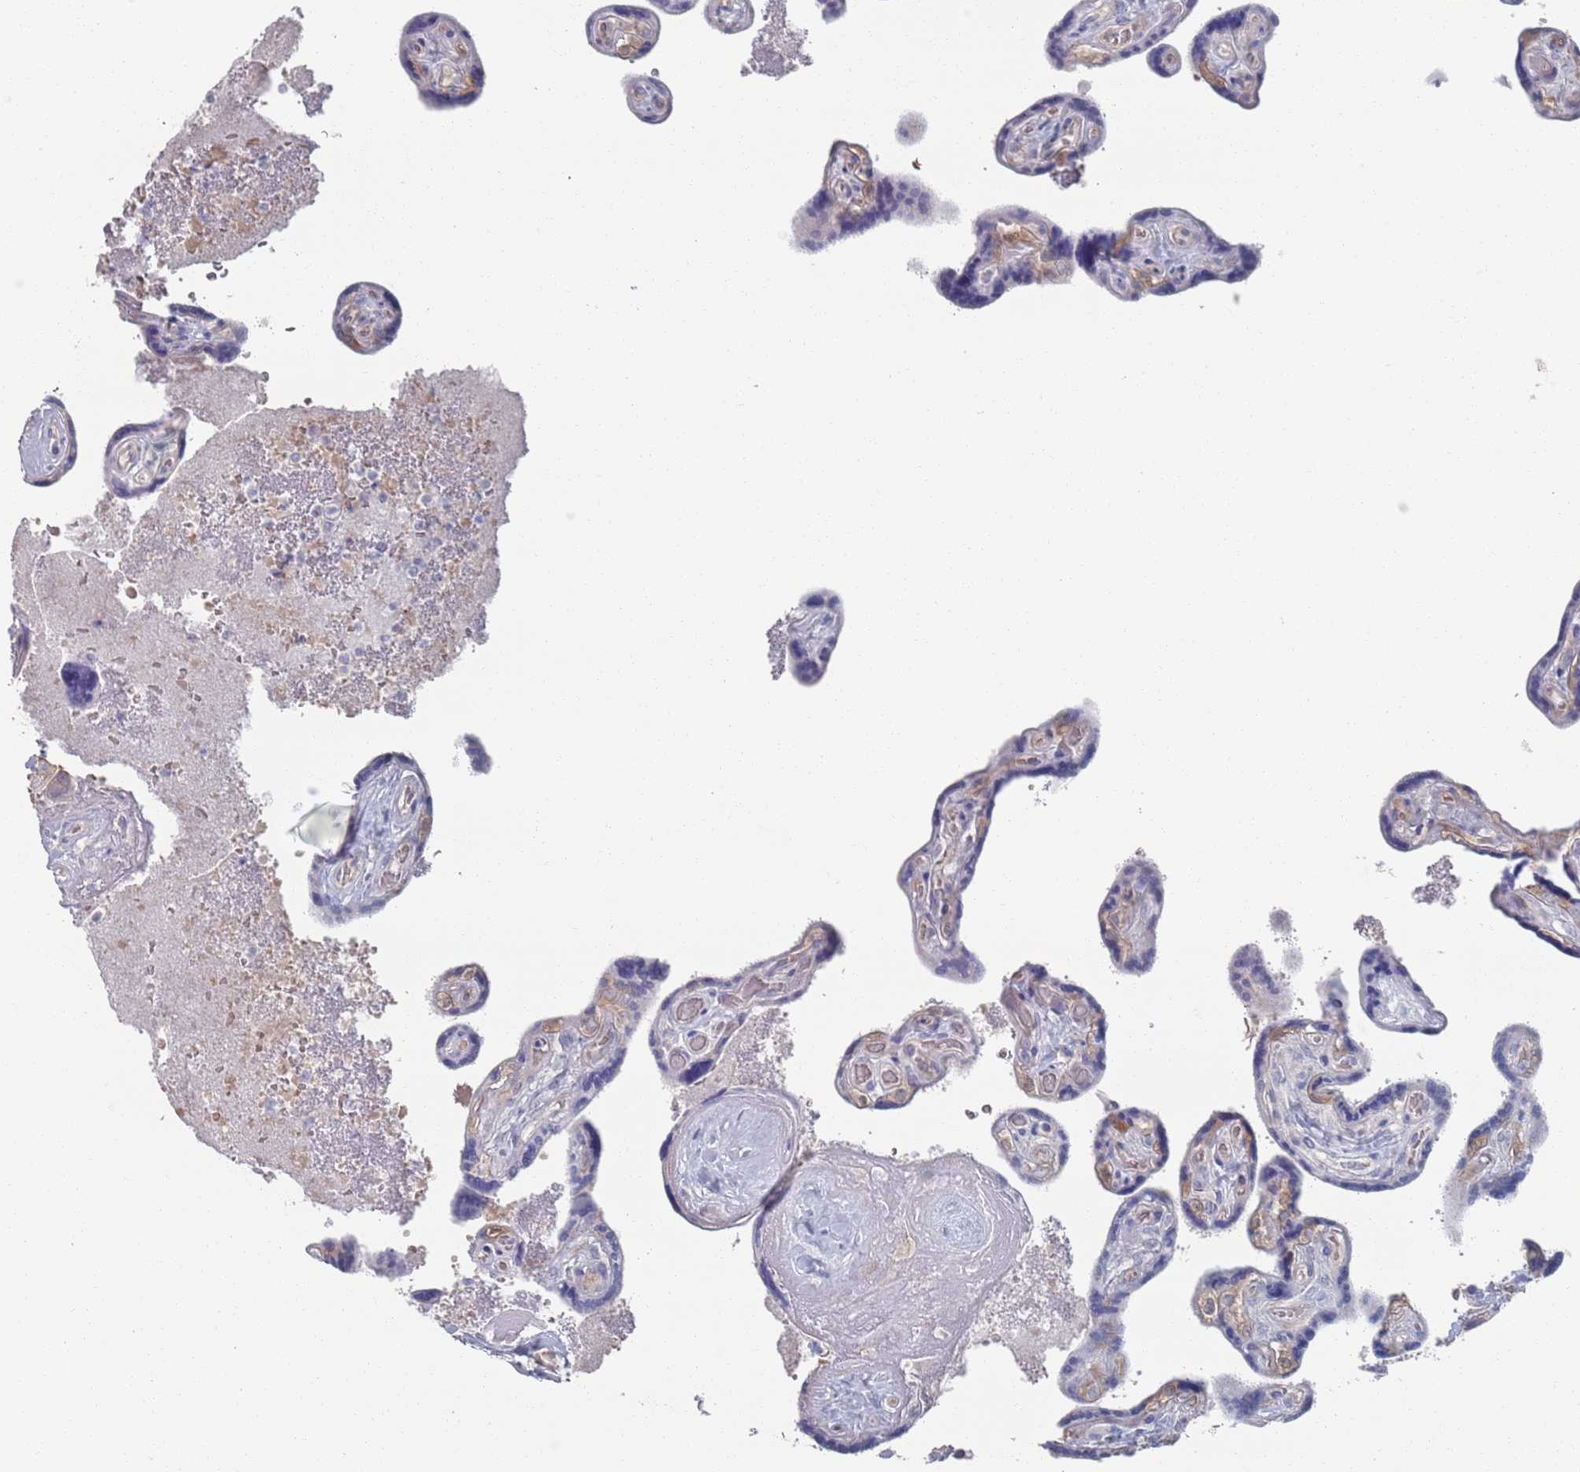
{"staining": {"intensity": "negative", "quantity": "none", "location": "none"}, "tissue": "placenta", "cell_type": "Trophoblastic cells", "image_type": "normal", "snomed": [{"axis": "morphology", "description": "Normal tissue, NOS"}, {"axis": "topography", "description": "Placenta"}], "caption": "IHC histopathology image of benign human placenta stained for a protein (brown), which exhibits no positivity in trophoblastic cells.", "gene": "TMCO3", "patient": {"sex": "female", "age": 32}}